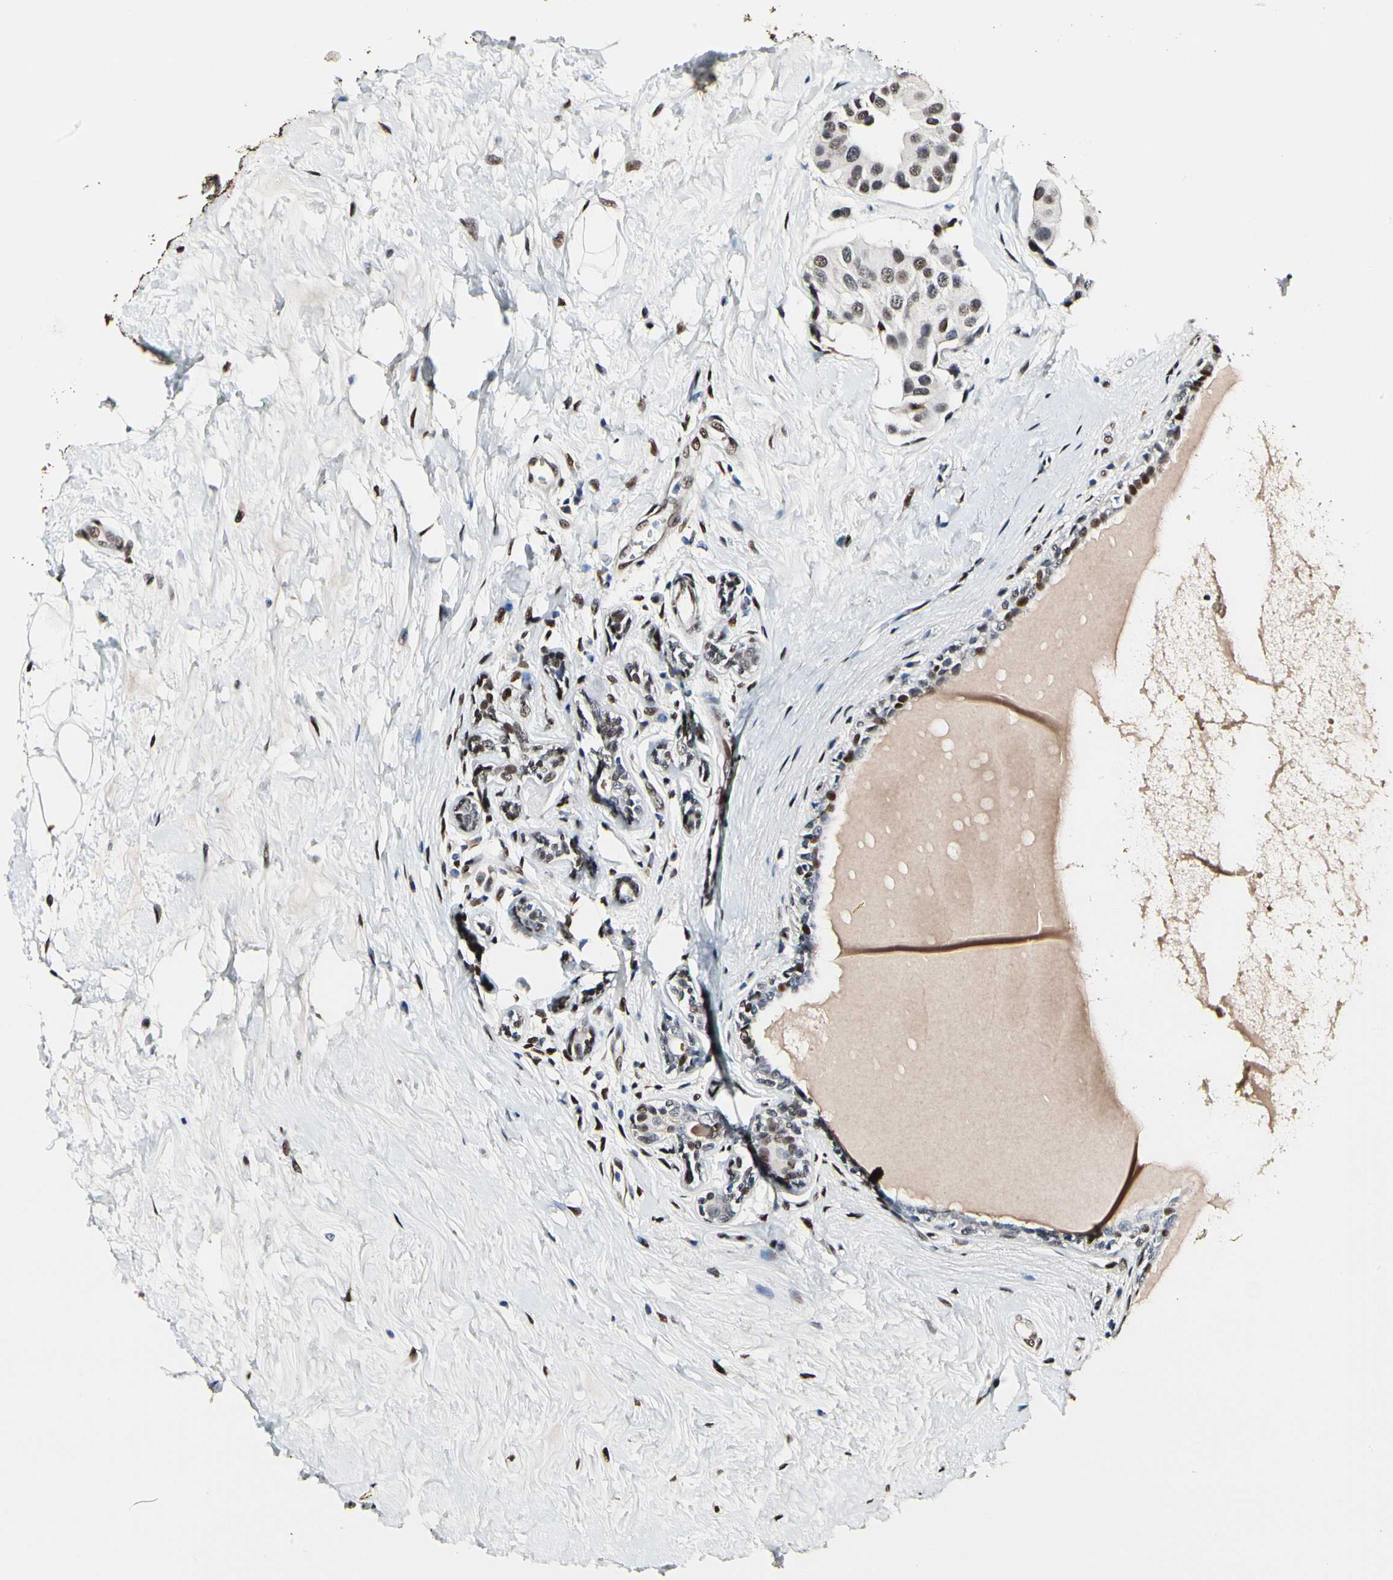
{"staining": {"intensity": "moderate", "quantity": ">75%", "location": "nuclear"}, "tissue": "breast cancer", "cell_type": "Tumor cells", "image_type": "cancer", "snomed": [{"axis": "morphology", "description": "Normal tissue, NOS"}, {"axis": "morphology", "description": "Duct carcinoma"}, {"axis": "topography", "description": "Breast"}], "caption": "Immunohistochemical staining of breast cancer (invasive ductal carcinoma) reveals medium levels of moderate nuclear staining in about >75% of tumor cells. Nuclei are stained in blue.", "gene": "NFIA", "patient": {"sex": "female", "age": 39}}